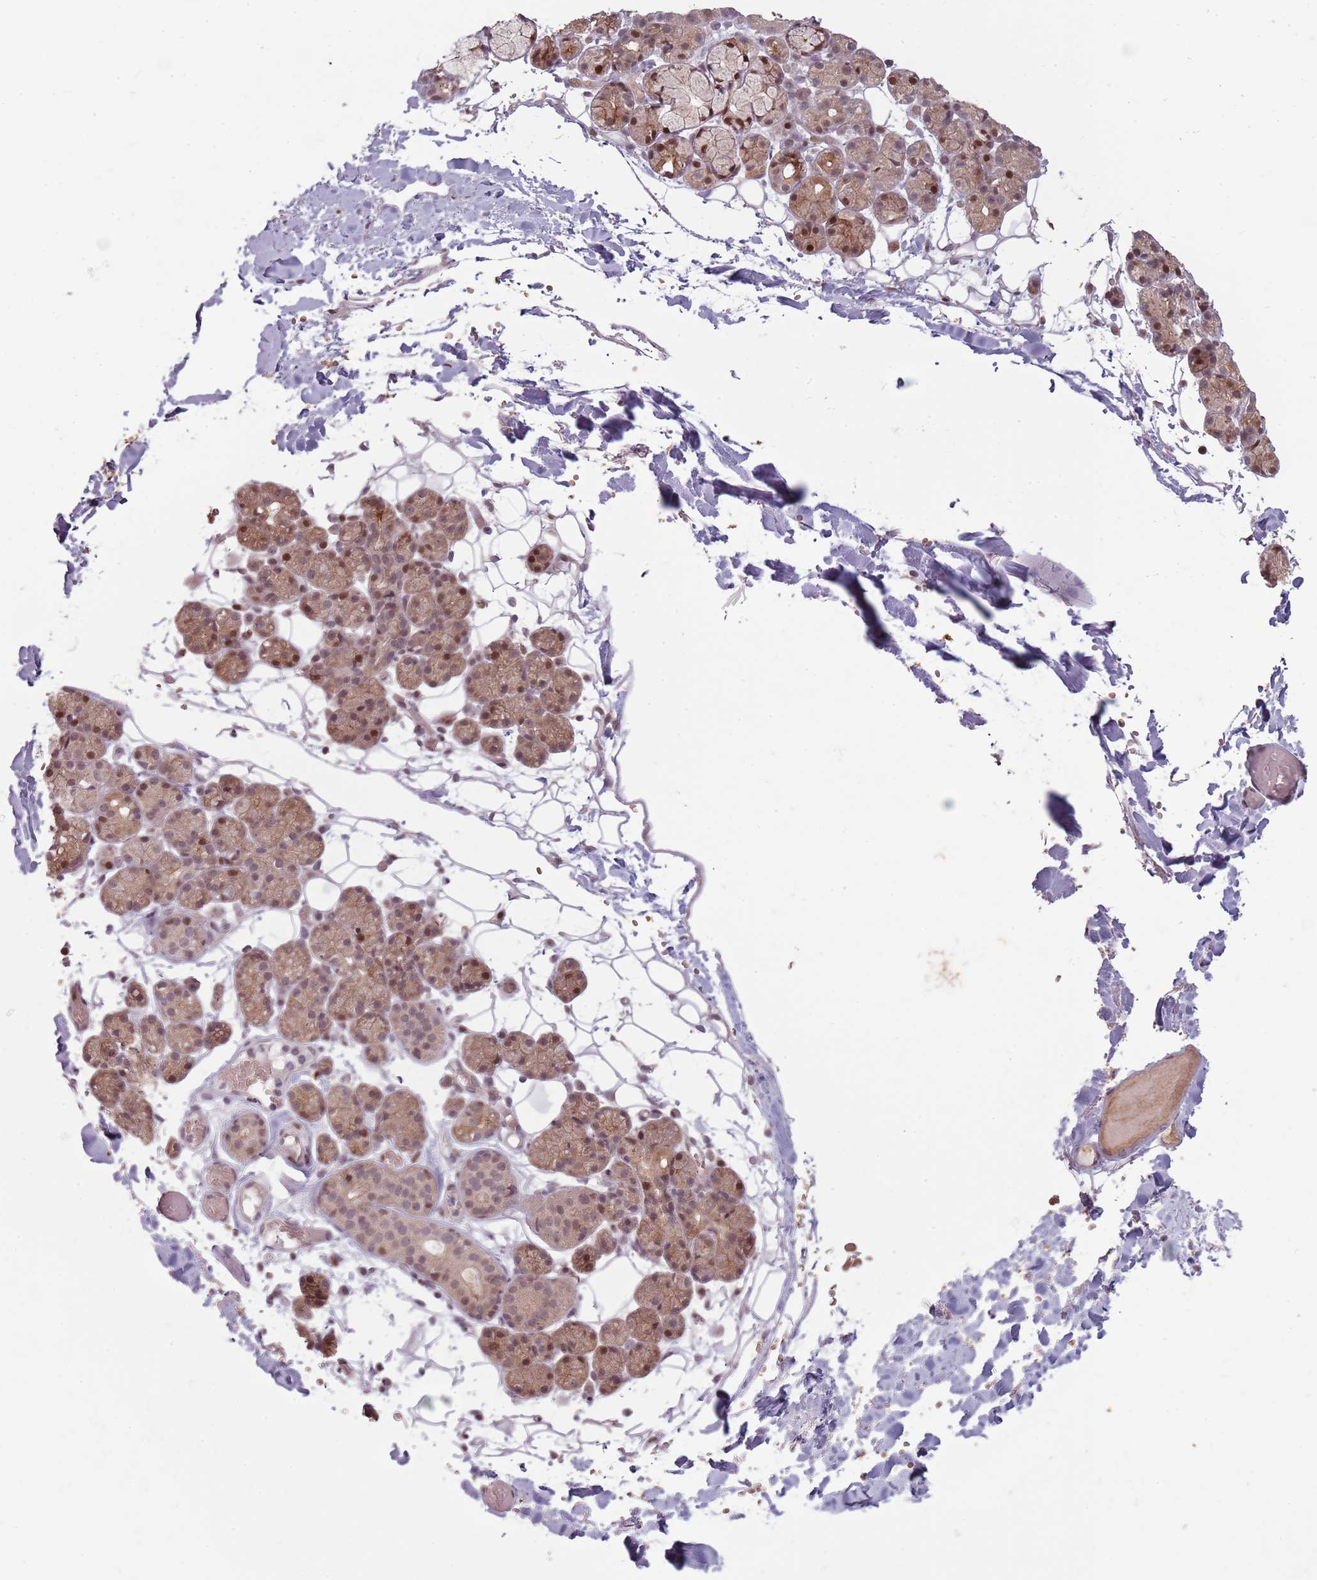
{"staining": {"intensity": "moderate", "quantity": ">75%", "location": "cytoplasmic/membranous,nuclear"}, "tissue": "salivary gland", "cell_type": "Glandular cells", "image_type": "normal", "snomed": [{"axis": "morphology", "description": "Normal tissue, NOS"}, {"axis": "topography", "description": "Salivary gland"}], "caption": "Normal salivary gland demonstrates moderate cytoplasmic/membranous,nuclear expression in approximately >75% of glandular cells, visualized by immunohistochemistry.", "gene": "ADGRG1", "patient": {"sex": "male", "age": 63}}